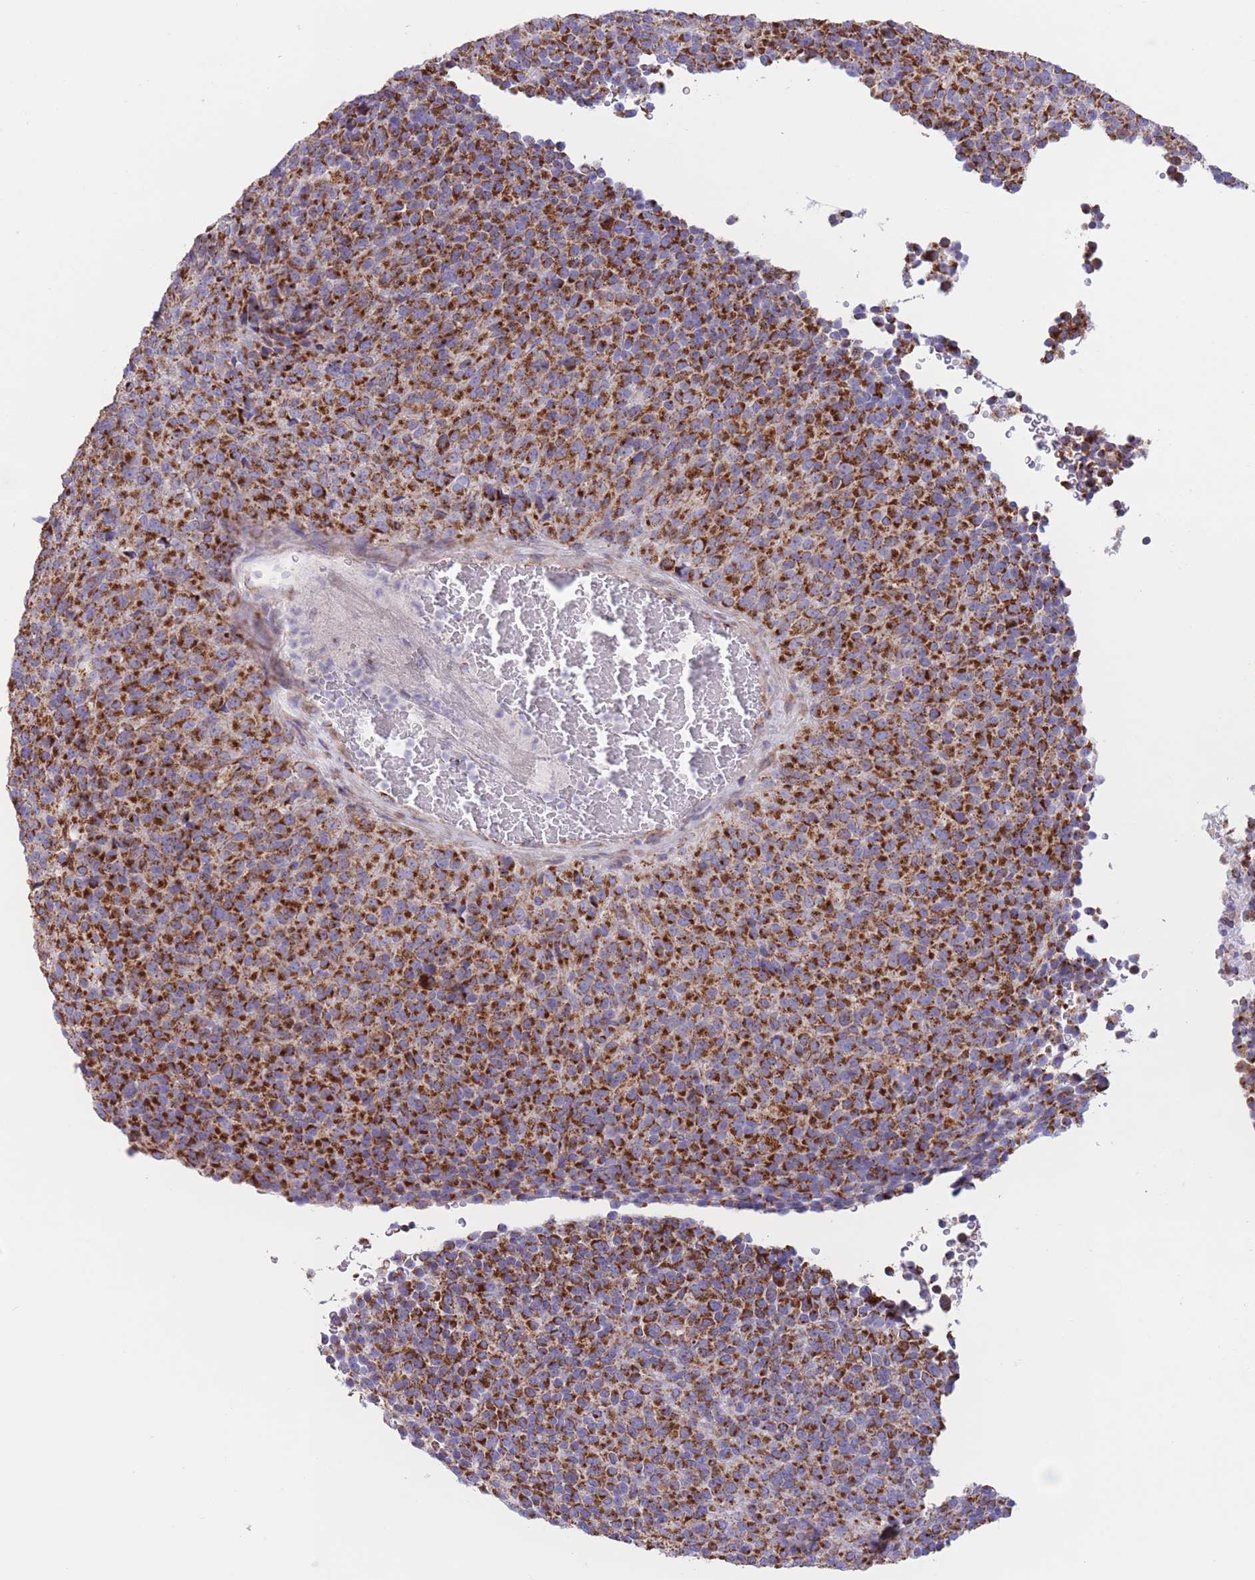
{"staining": {"intensity": "strong", "quantity": ">75%", "location": "cytoplasmic/membranous"}, "tissue": "melanoma", "cell_type": "Tumor cells", "image_type": "cancer", "snomed": [{"axis": "morphology", "description": "Malignant melanoma, Metastatic site"}, {"axis": "topography", "description": "Brain"}], "caption": "Immunohistochemistry (IHC) (DAB) staining of melanoma exhibits strong cytoplasmic/membranous protein expression in approximately >75% of tumor cells.", "gene": "MPND", "patient": {"sex": "female", "age": 56}}